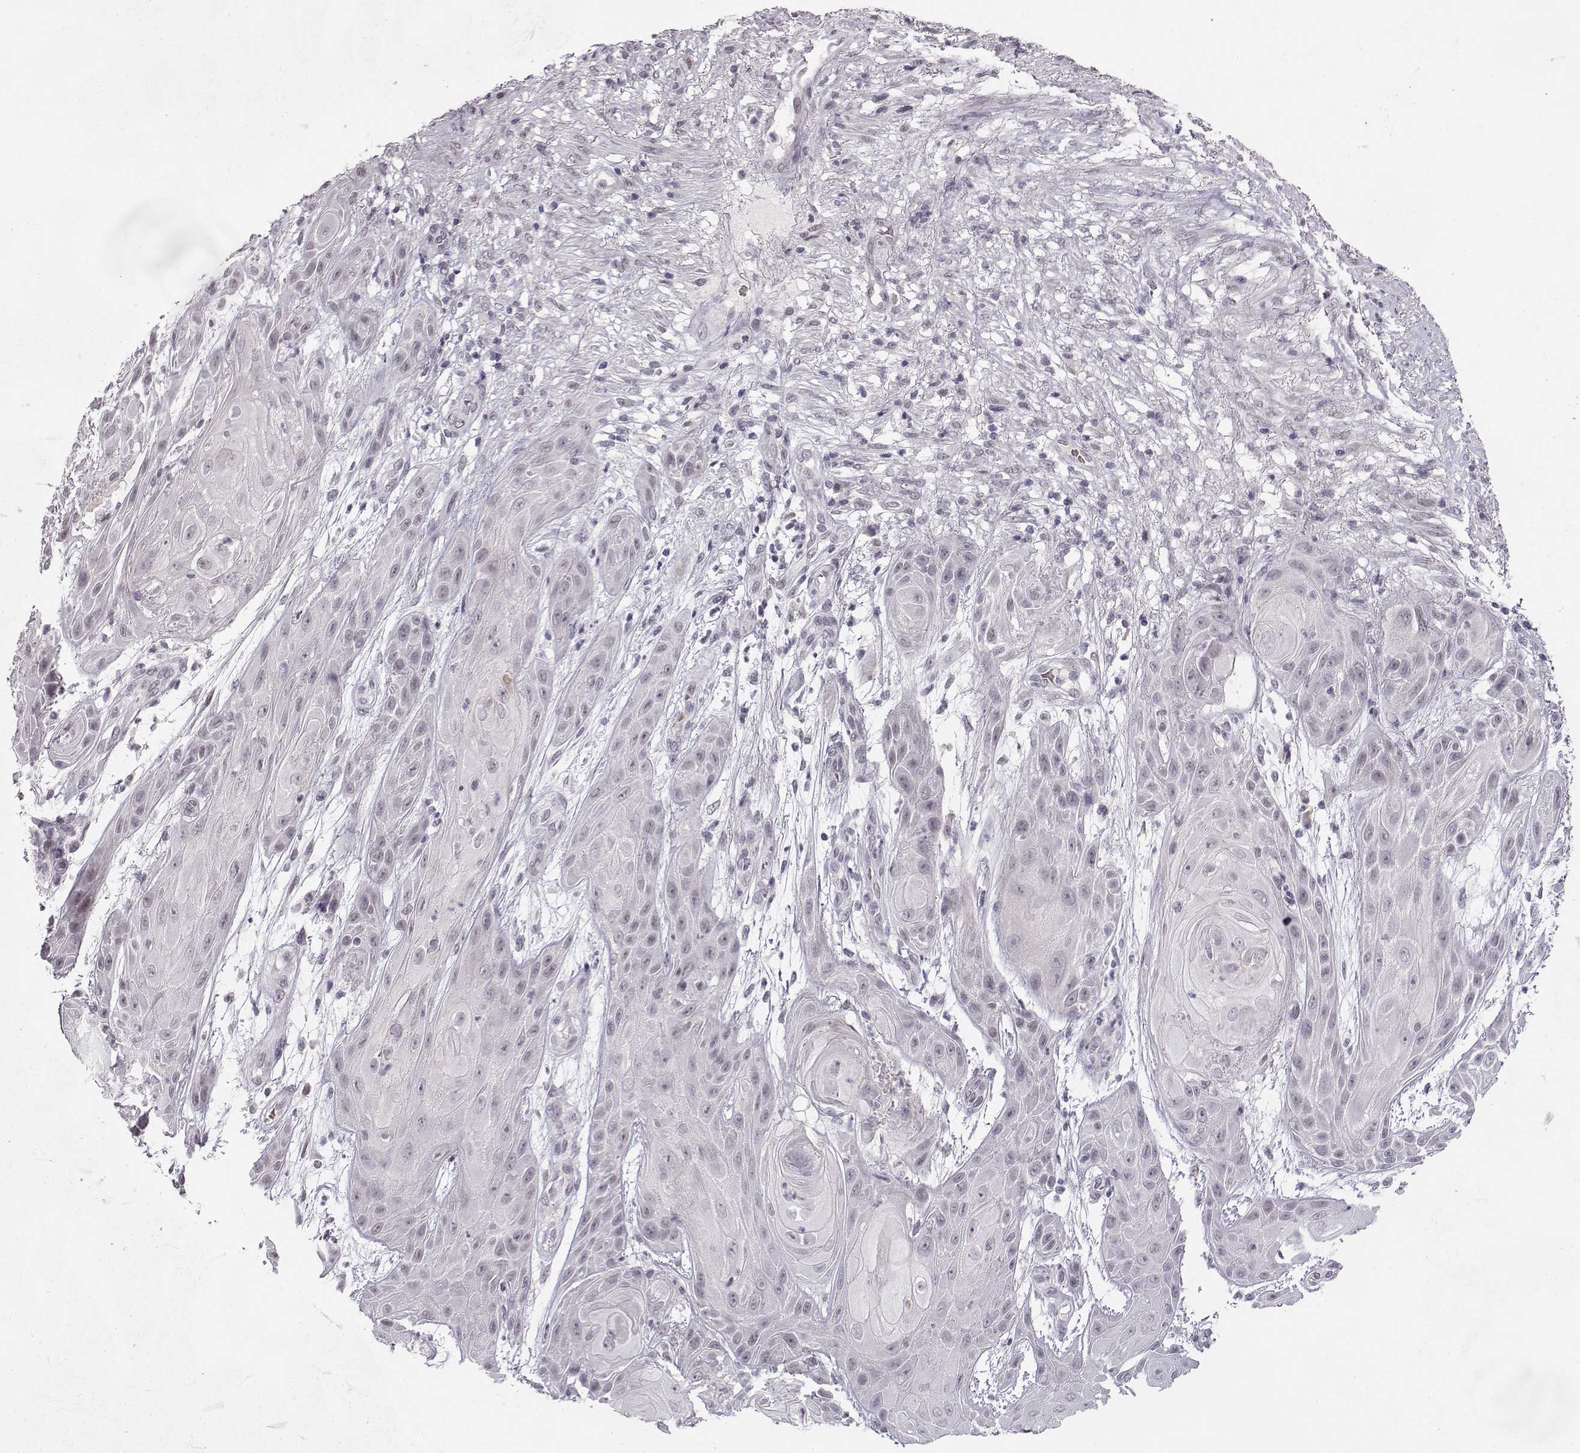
{"staining": {"intensity": "negative", "quantity": "none", "location": "none"}, "tissue": "skin cancer", "cell_type": "Tumor cells", "image_type": "cancer", "snomed": [{"axis": "morphology", "description": "Squamous cell carcinoma, NOS"}, {"axis": "topography", "description": "Skin"}], "caption": "Tumor cells show no significant staining in skin cancer.", "gene": "LIN28A", "patient": {"sex": "male", "age": 62}}